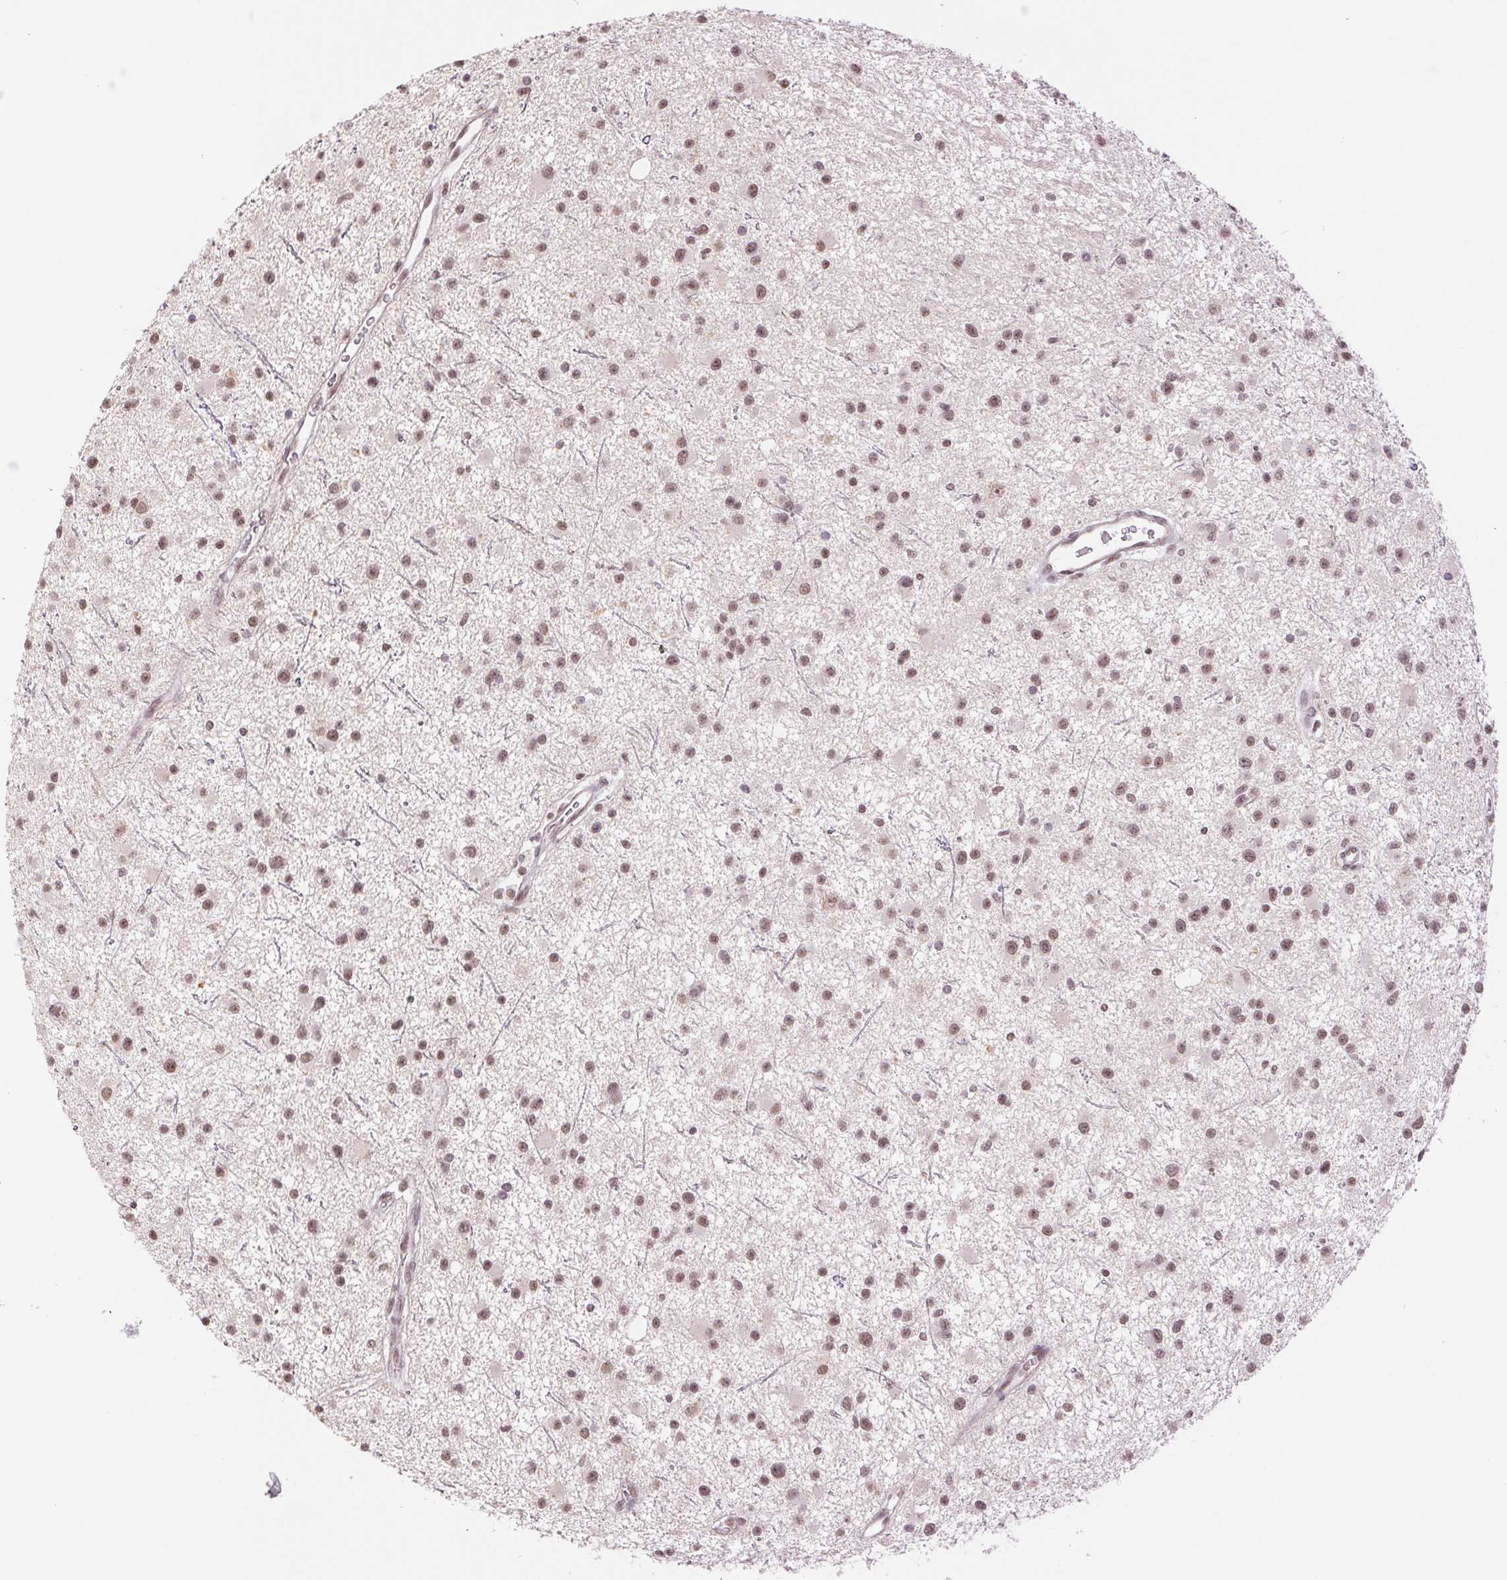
{"staining": {"intensity": "moderate", "quantity": ">75%", "location": "nuclear"}, "tissue": "glioma", "cell_type": "Tumor cells", "image_type": "cancer", "snomed": [{"axis": "morphology", "description": "Glioma, malignant, Low grade"}, {"axis": "topography", "description": "Brain"}], "caption": "This photomicrograph demonstrates glioma stained with IHC to label a protein in brown. The nuclear of tumor cells show moderate positivity for the protein. Nuclei are counter-stained blue.", "gene": "RPRD1B", "patient": {"sex": "male", "age": 43}}